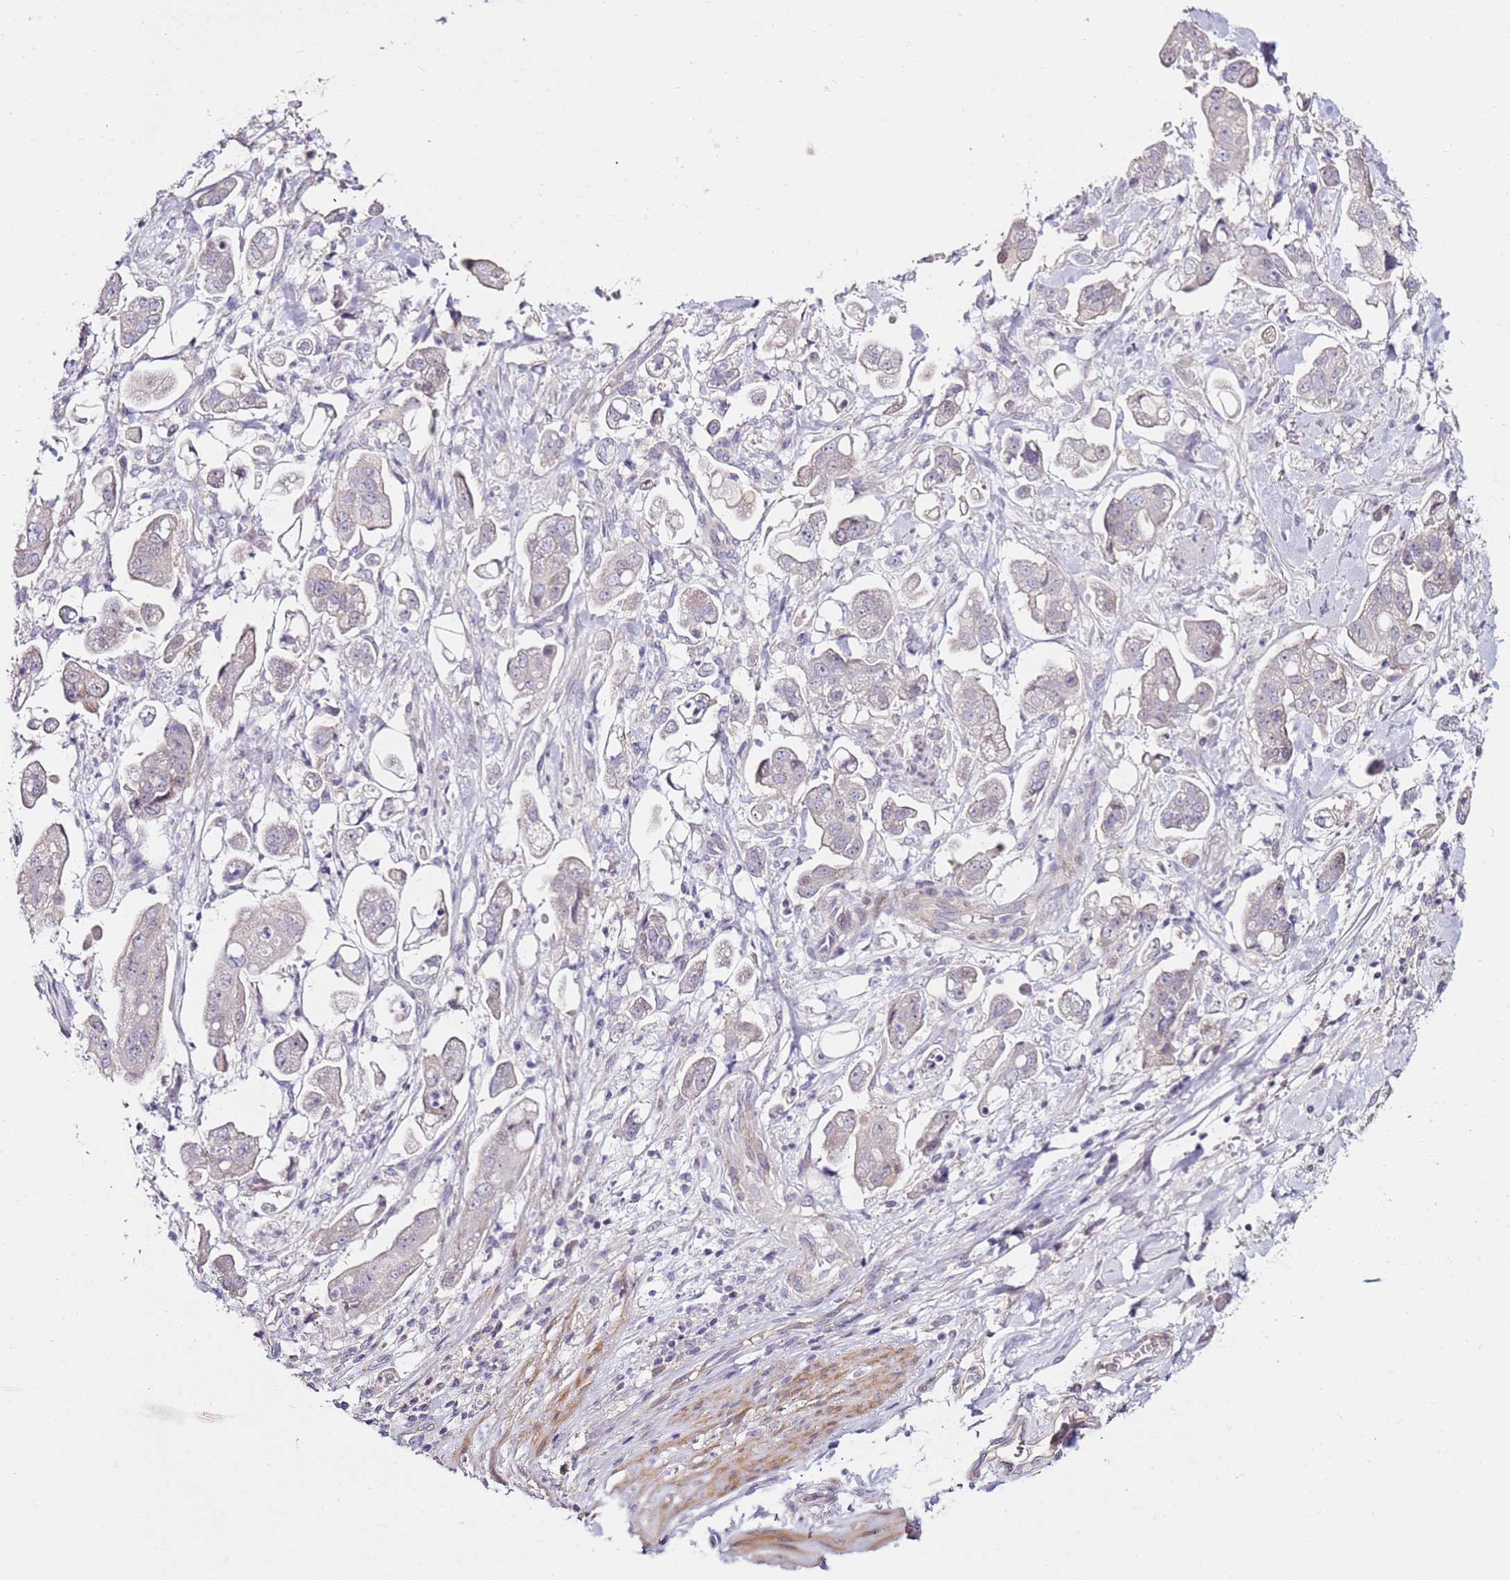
{"staining": {"intensity": "negative", "quantity": "none", "location": "none"}, "tissue": "stomach cancer", "cell_type": "Tumor cells", "image_type": "cancer", "snomed": [{"axis": "morphology", "description": "Adenocarcinoma, NOS"}, {"axis": "topography", "description": "Stomach"}], "caption": "A histopathology image of stomach cancer stained for a protein displays no brown staining in tumor cells.", "gene": "RARS2", "patient": {"sex": "male", "age": 62}}